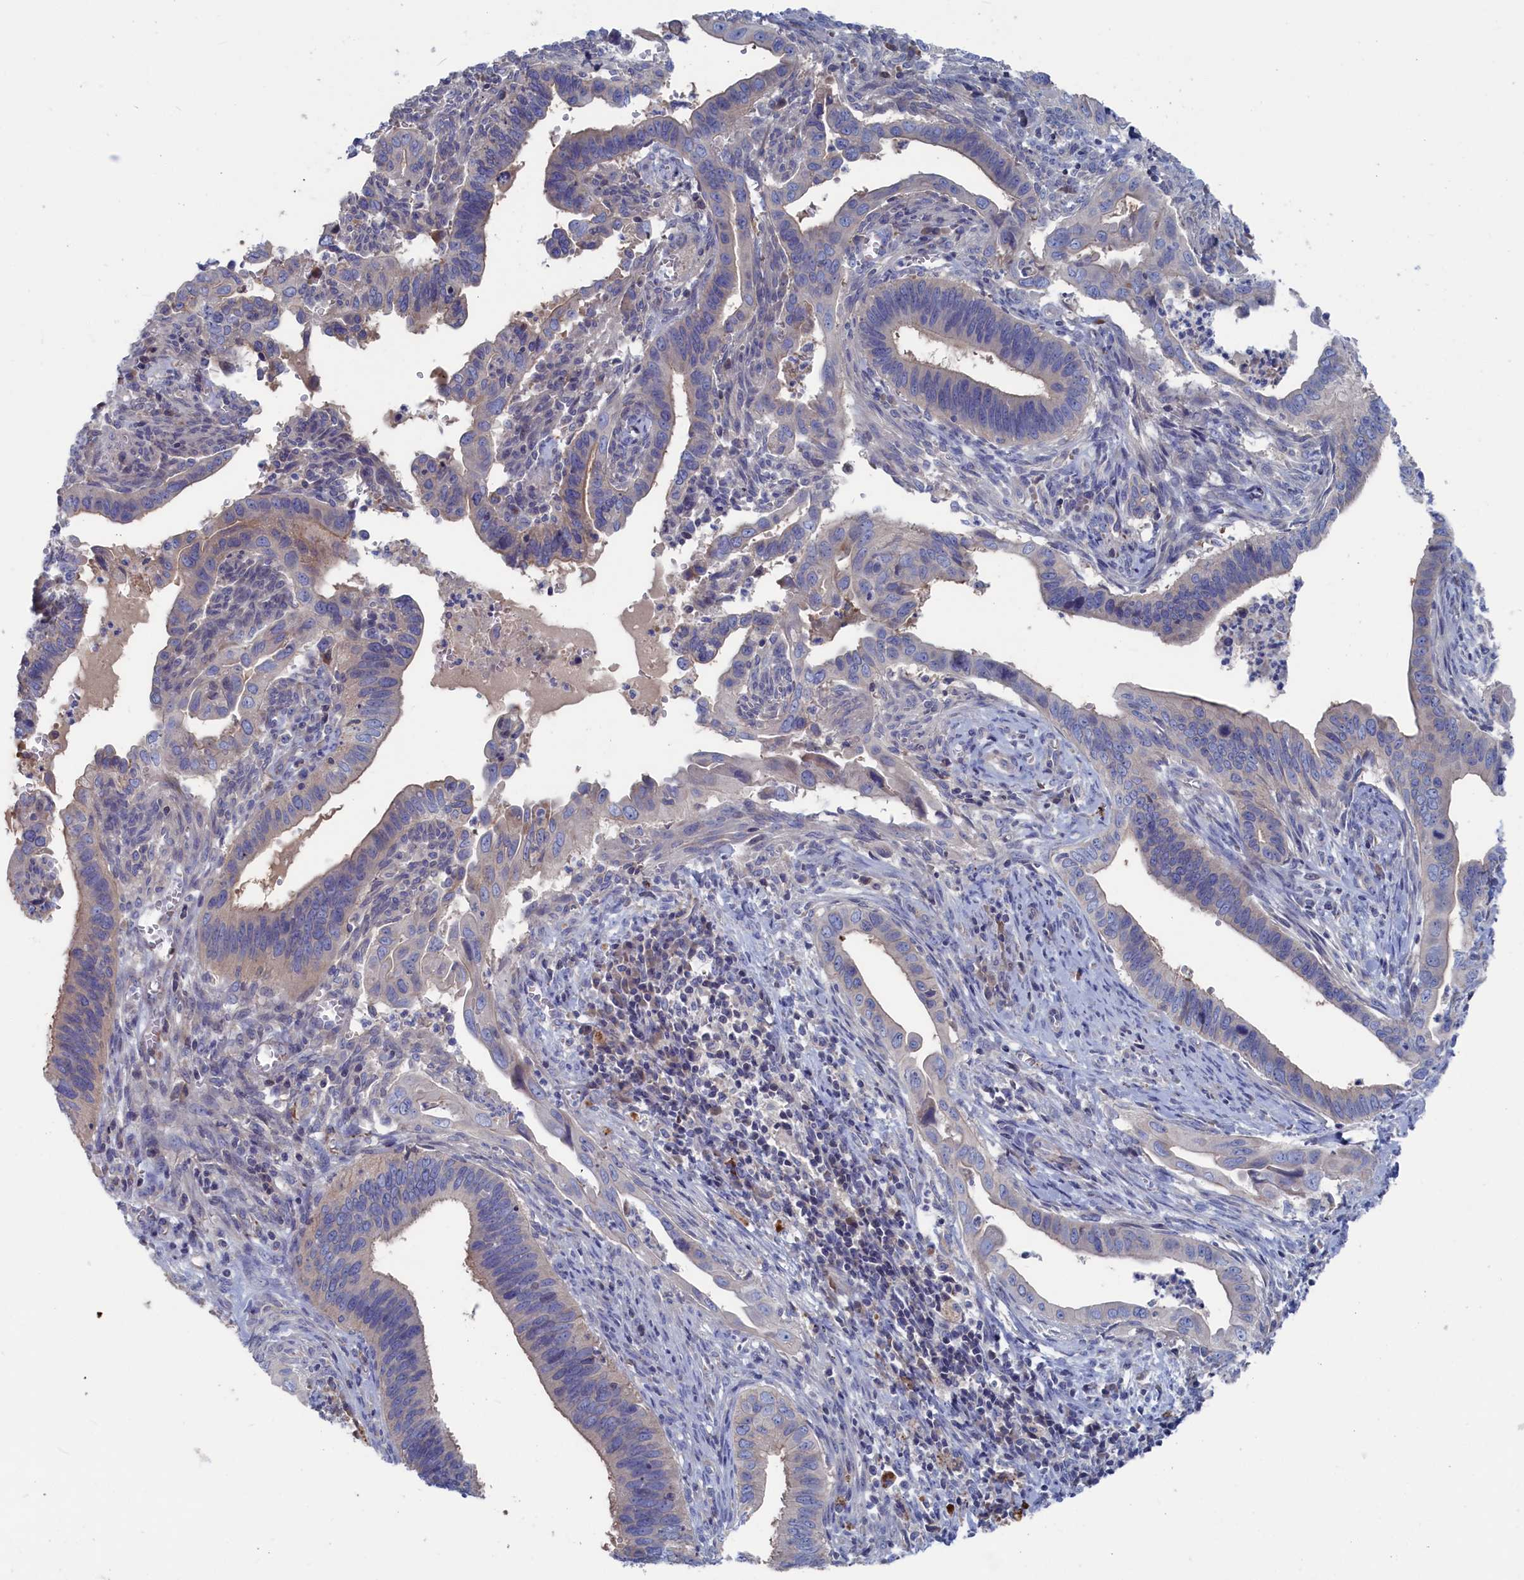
{"staining": {"intensity": "weak", "quantity": "25%-75%", "location": "cytoplasmic/membranous"}, "tissue": "cervical cancer", "cell_type": "Tumor cells", "image_type": "cancer", "snomed": [{"axis": "morphology", "description": "Adenocarcinoma, NOS"}, {"axis": "topography", "description": "Cervix"}], "caption": "DAB immunohistochemical staining of human cervical adenocarcinoma displays weak cytoplasmic/membranous protein staining in about 25%-75% of tumor cells. The protein of interest is stained brown, and the nuclei are stained in blue (DAB (3,3'-diaminobenzidine) IHC with brightfield microscopy, high magnification).", "gene": "CEND1", "patient": {"sex": "female", "age": 42}}